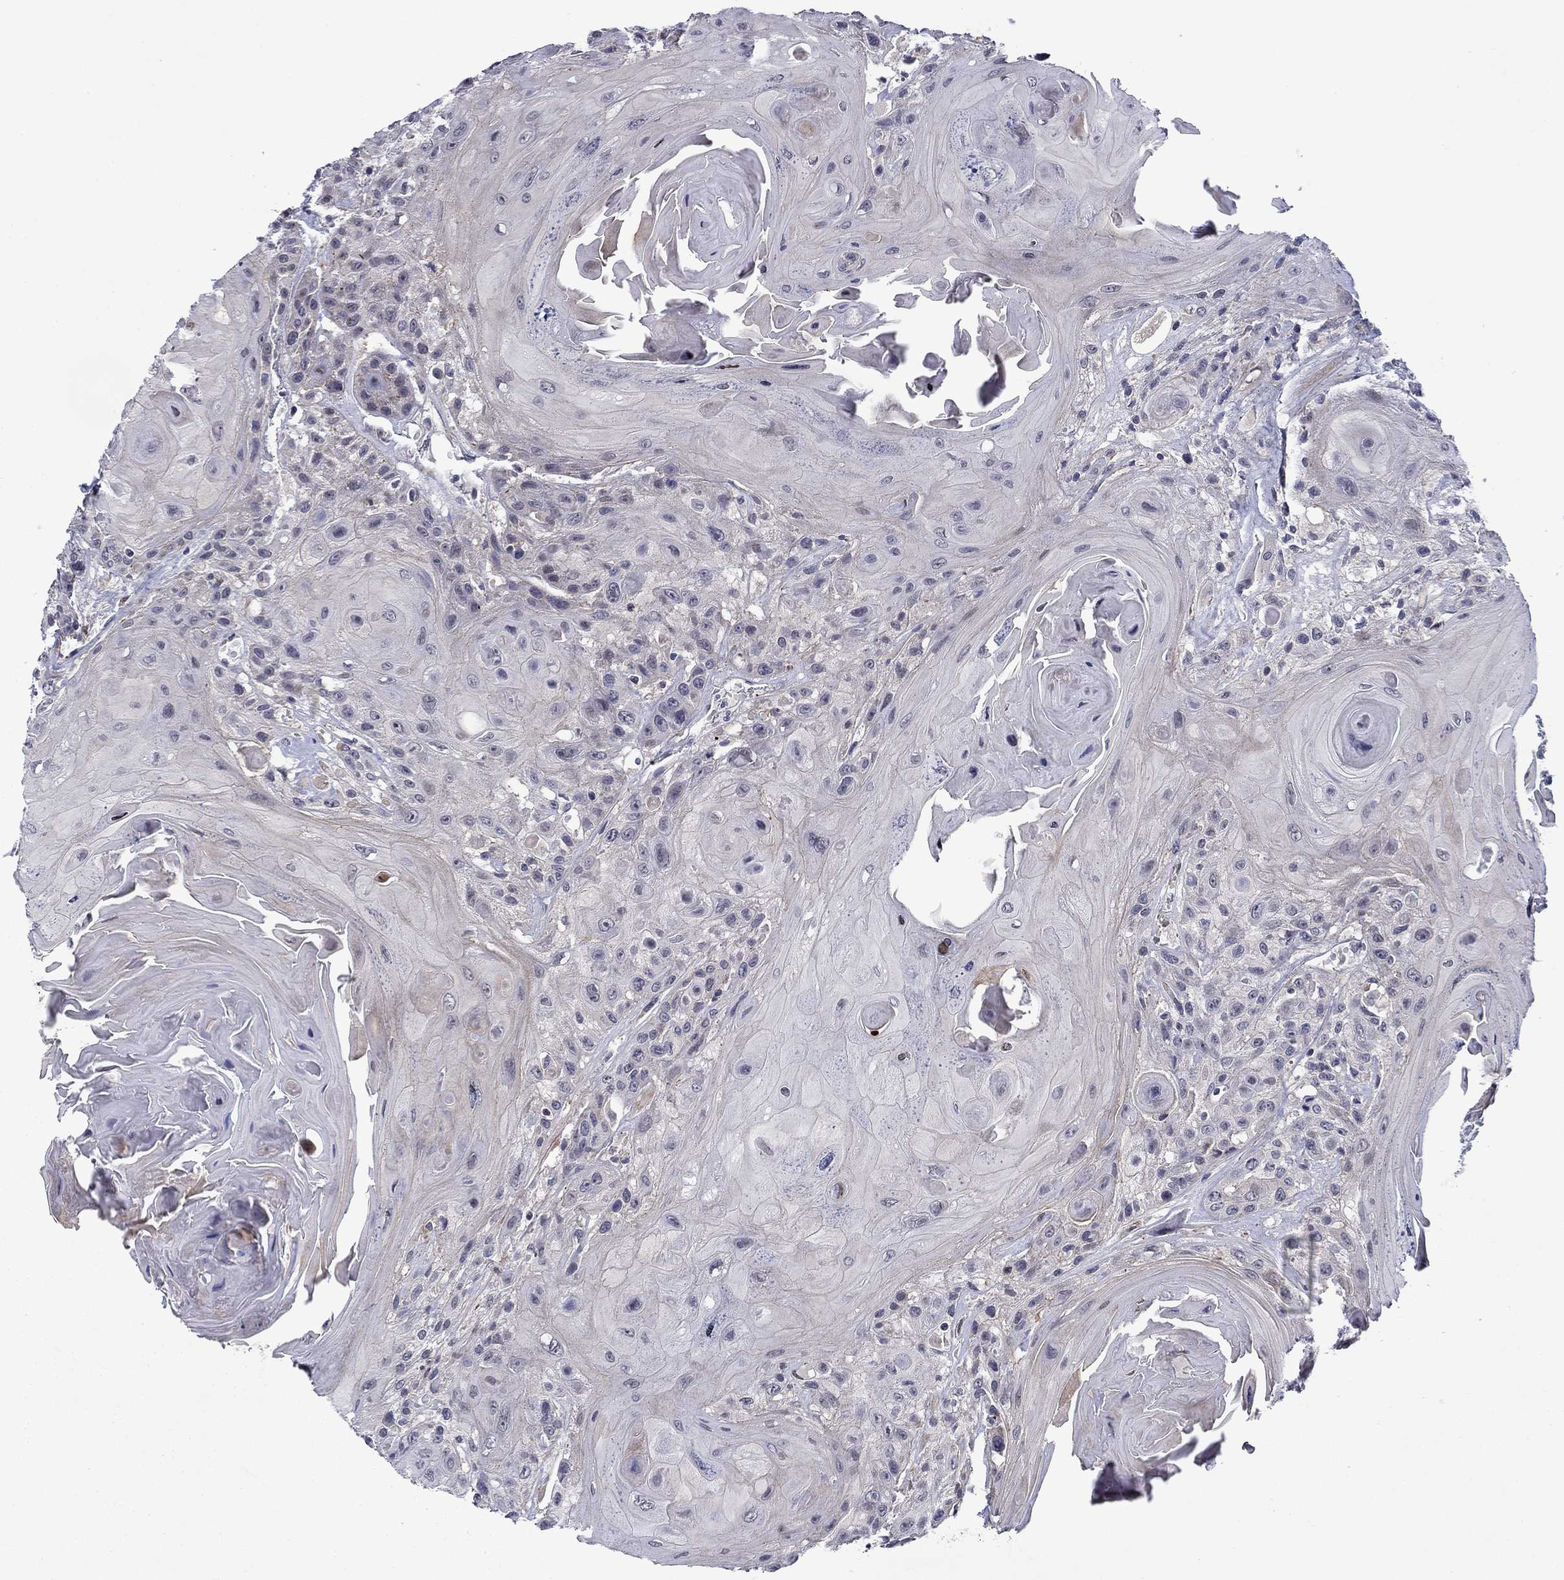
{"staining": {"intensity": "negative", "quantity": "none", "location": "none"}, "tissue": "head and neck cancer", "cell_type": "Tumor cells", "image_type": "cancer", "snomed": [{"axis": "morphology", "description": "Squamous cell carcinoma, NOS"}, {"axis": "topography", "description": "Head-Neck"}], "caption": "Immunohistochemistry image of head and neck cancer (squamous cell carcinoma) stained for a protein (brown), which exhibits no staining in tumor cells.", "gene": "B3GAT1", "patient": {"sex": "female", "age": 59}}